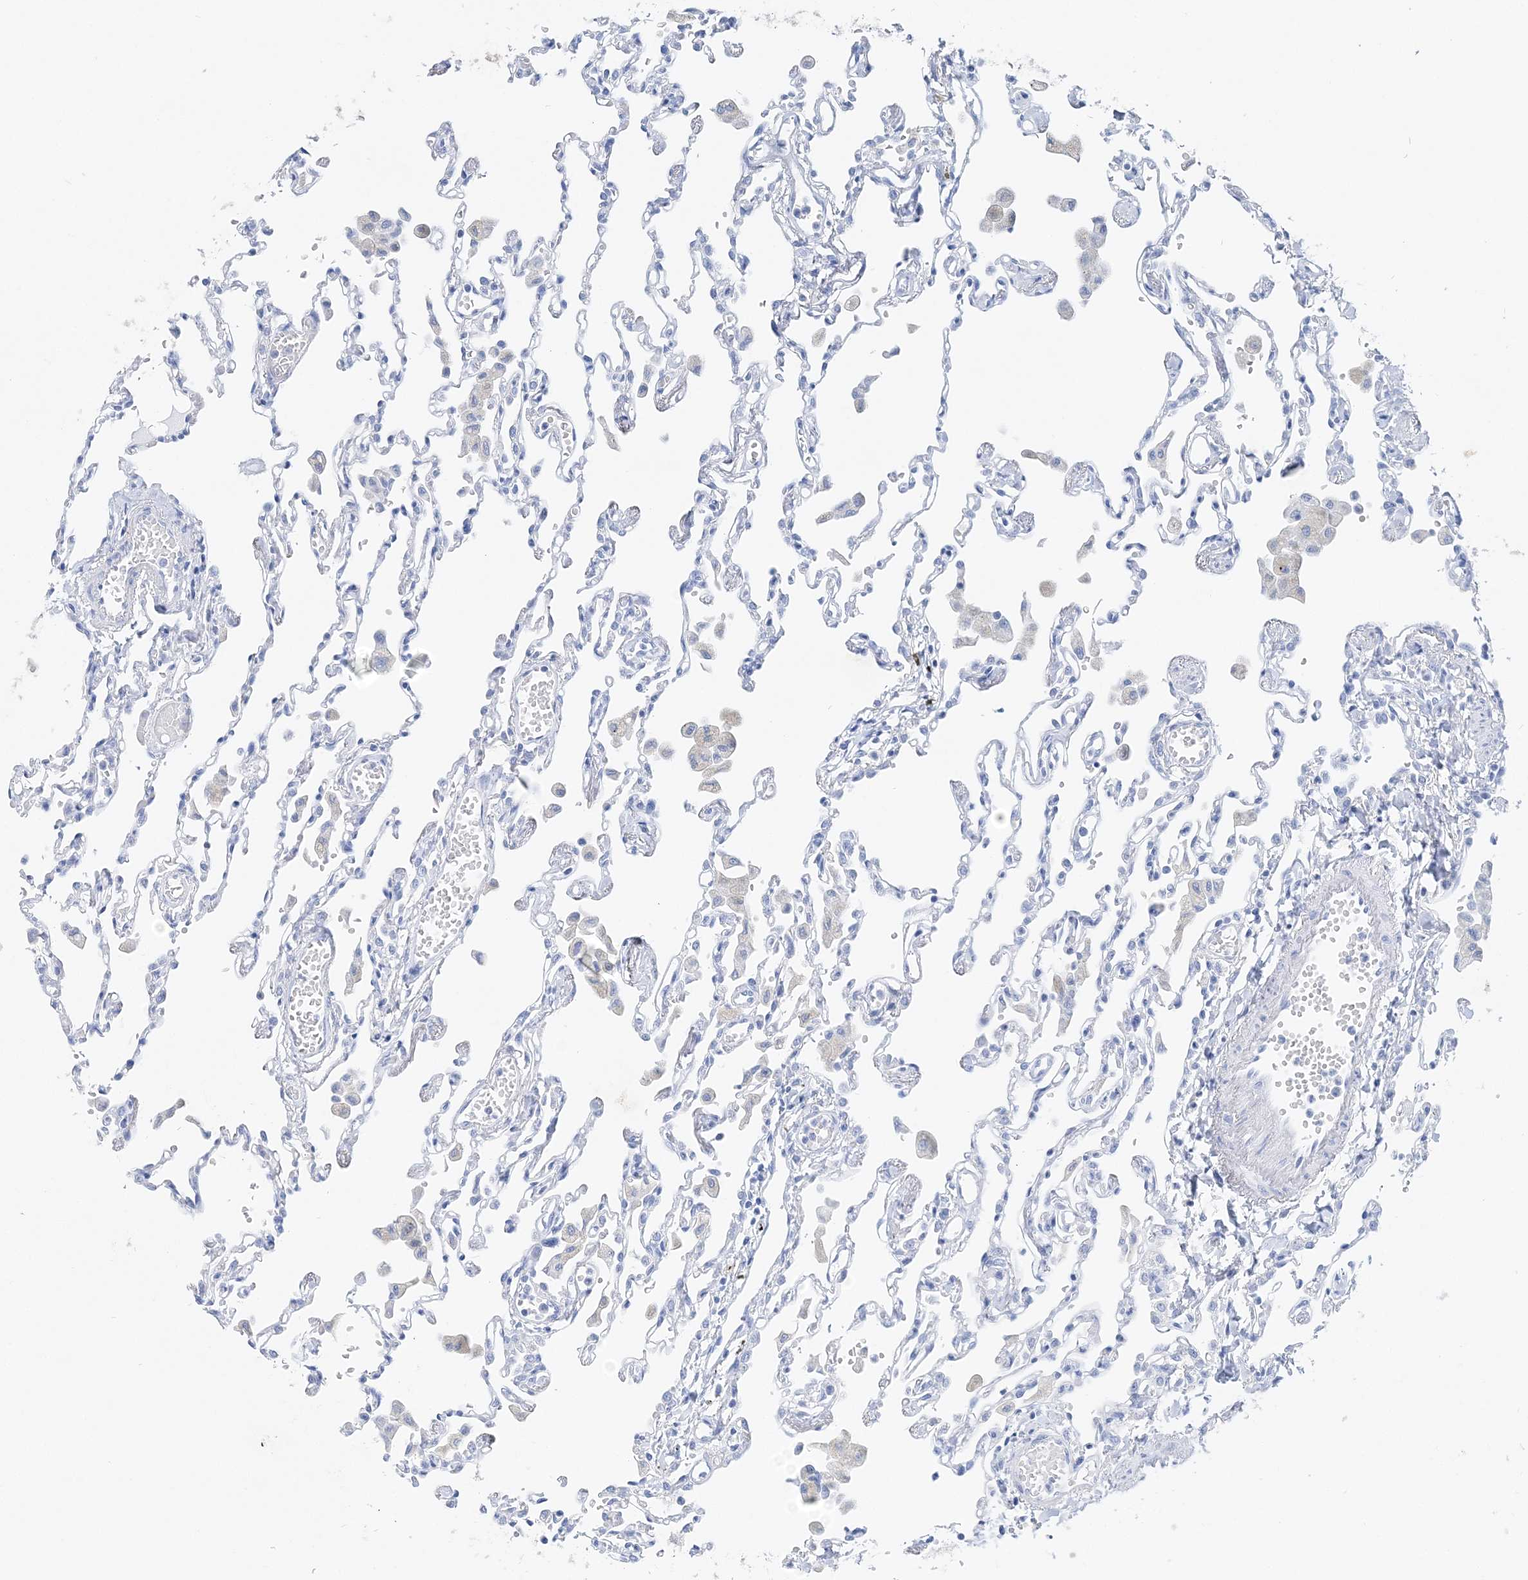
{"staining": {"intensity": "negative", "quantity": "none", "location": "none"}, "tissue": "lung", "cell_type": "Alveolar cells", "image_type": "normal", "snomed": [{"axis": "morphology", "description": "Normal tissue, NOS"}, {"axis": "topography", "description": "Bronchus"}, {"axis": "topography", "description": "Lung"}], "caption": "Lung stained for a protein using immunohistochemistry (IHC) shows no expression alveolar cells.", "gene": "TSPYL6", "patient": {"sex": "female", "age": 49}}